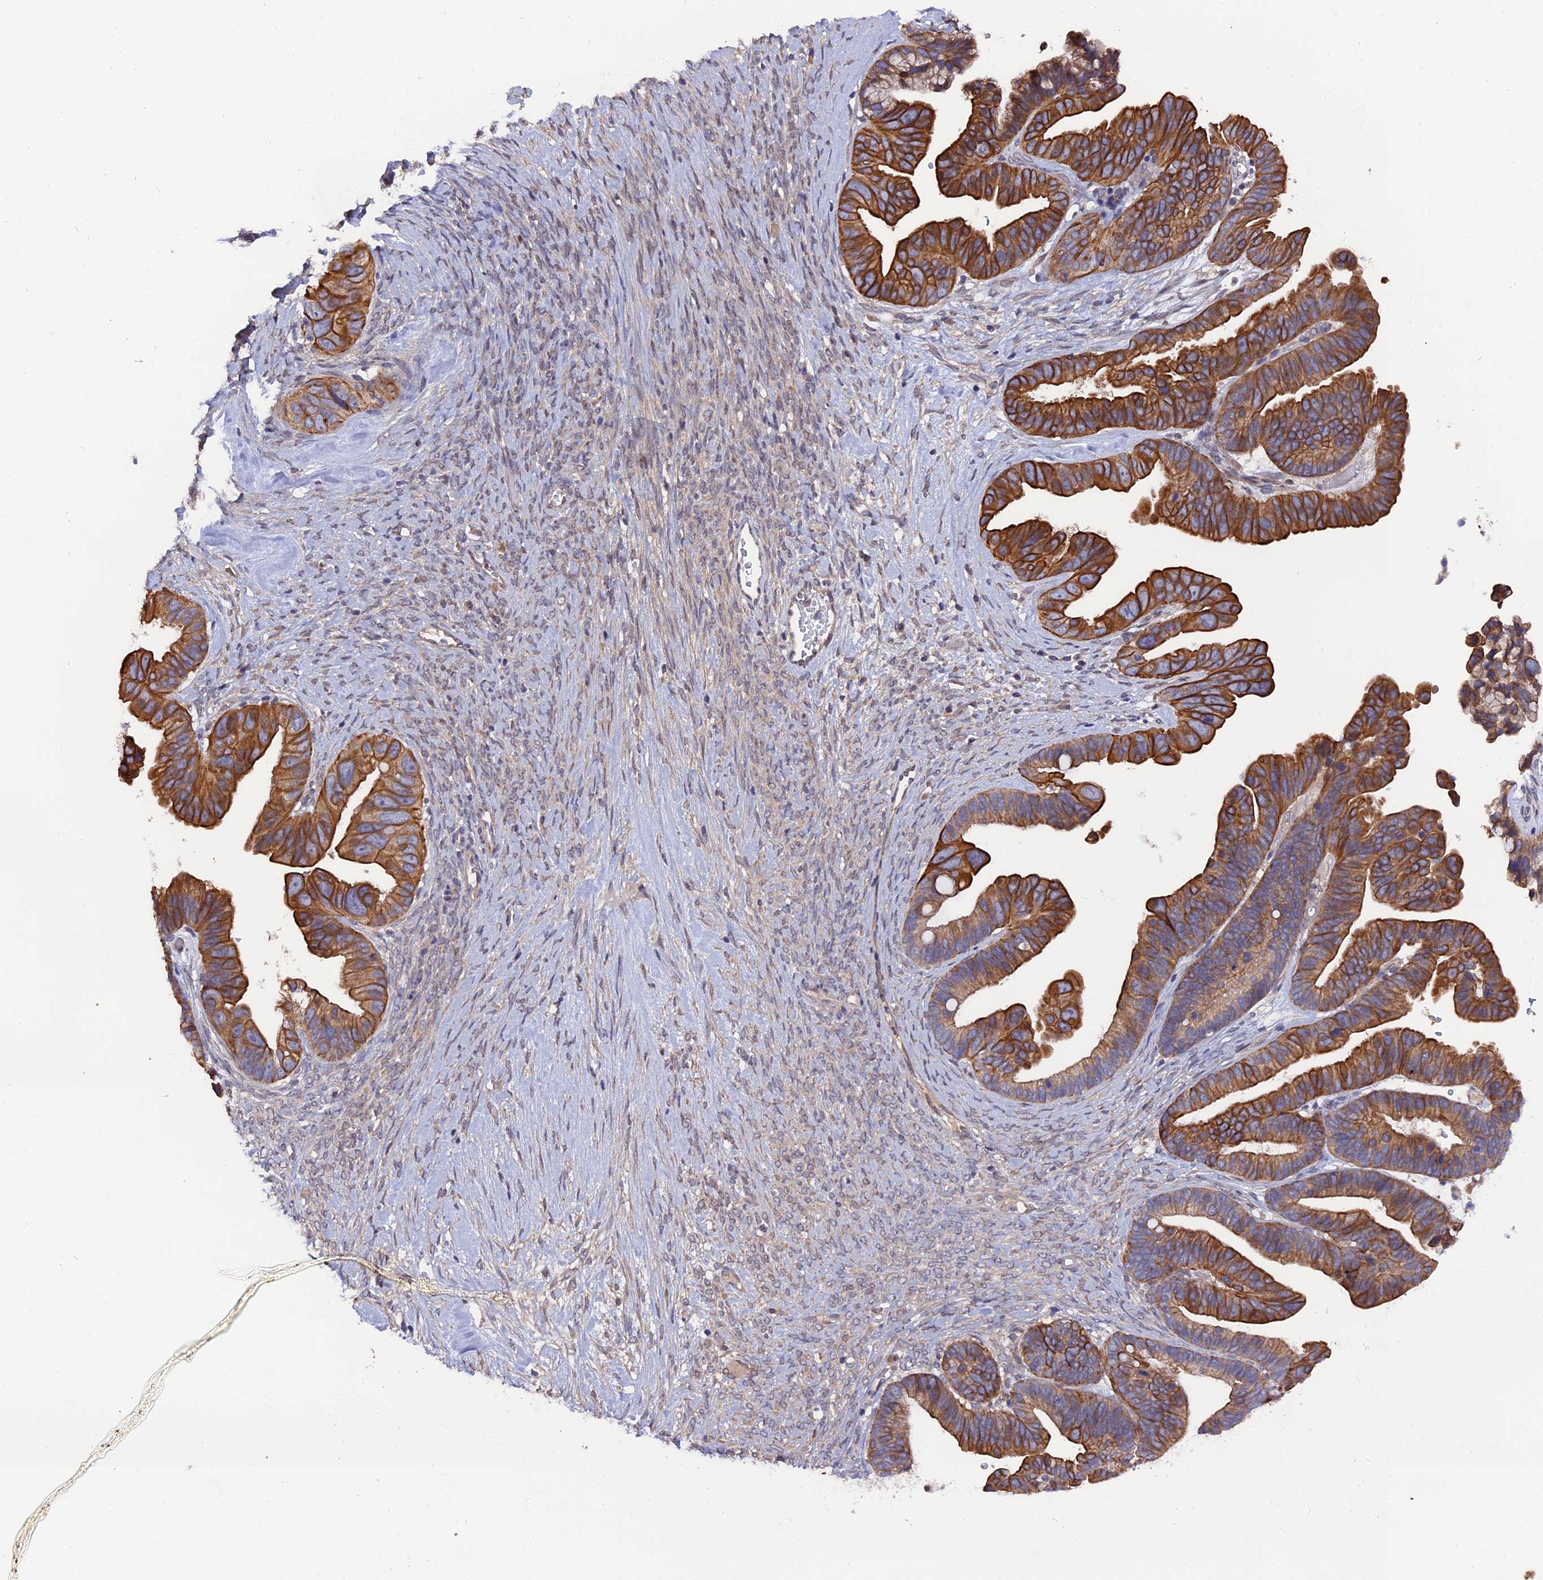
{"staining": {"intensity": "strong", "quantity": ">75%", "location": "cytoplasmic/membranous"}, "tissue": "ovarian cancer", "cell_type": "Tumor cells", "image_type": "cancer", "snomed": [{"axis": "morphology", "description": "Cystadenocarcinoma, serous, NOS"}, {"axis": "topography", "description": "Ovary"}], "caption": "A brown stain shows strong cytoplasmic/membranous expression of a protein in ovarian cancer tumor cells.", "gene": "ZCCHC2", "patient": {"sex": "female", "age": 56}}